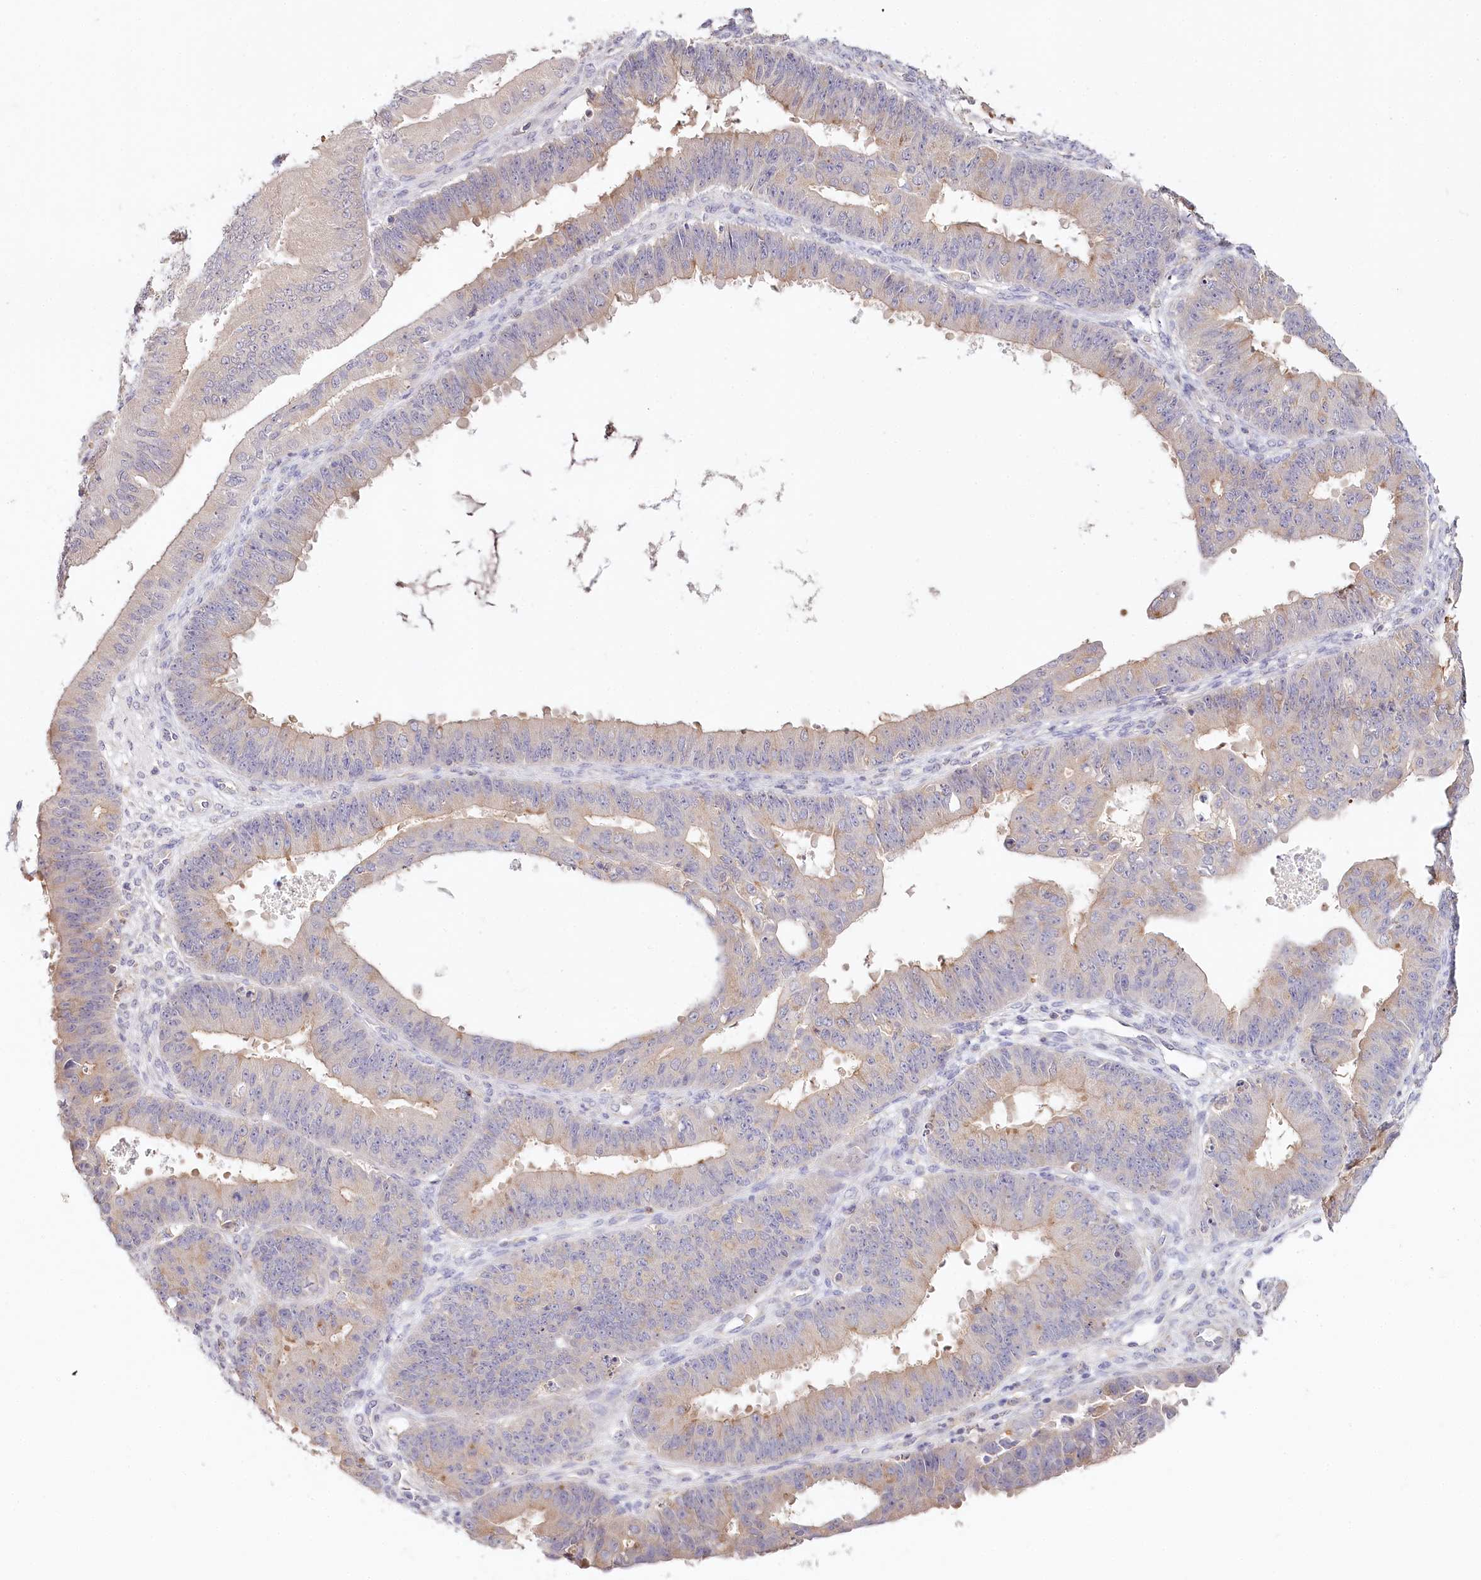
{"staining": {"intensity": "negative", "quantity": "none", "location": "none"}, "tissue": "ovarian cancer", "cell_type": "Tumor cells", "image_type": "cancer", "snomed": [{"axis": "morphology", "description": "Carcinoma, endometroid"}, {"axis": "topography", "description": "Appendix"}, {"axis": "topography", "description": "Ovary"}], "caption": "Endometroid carcinoma (ovarian) was stained to show a protein in brown. There is no significant positivity in tumor cells.", "gene": "DAPK1", "patient": {"sex": "female", "age": 42}}